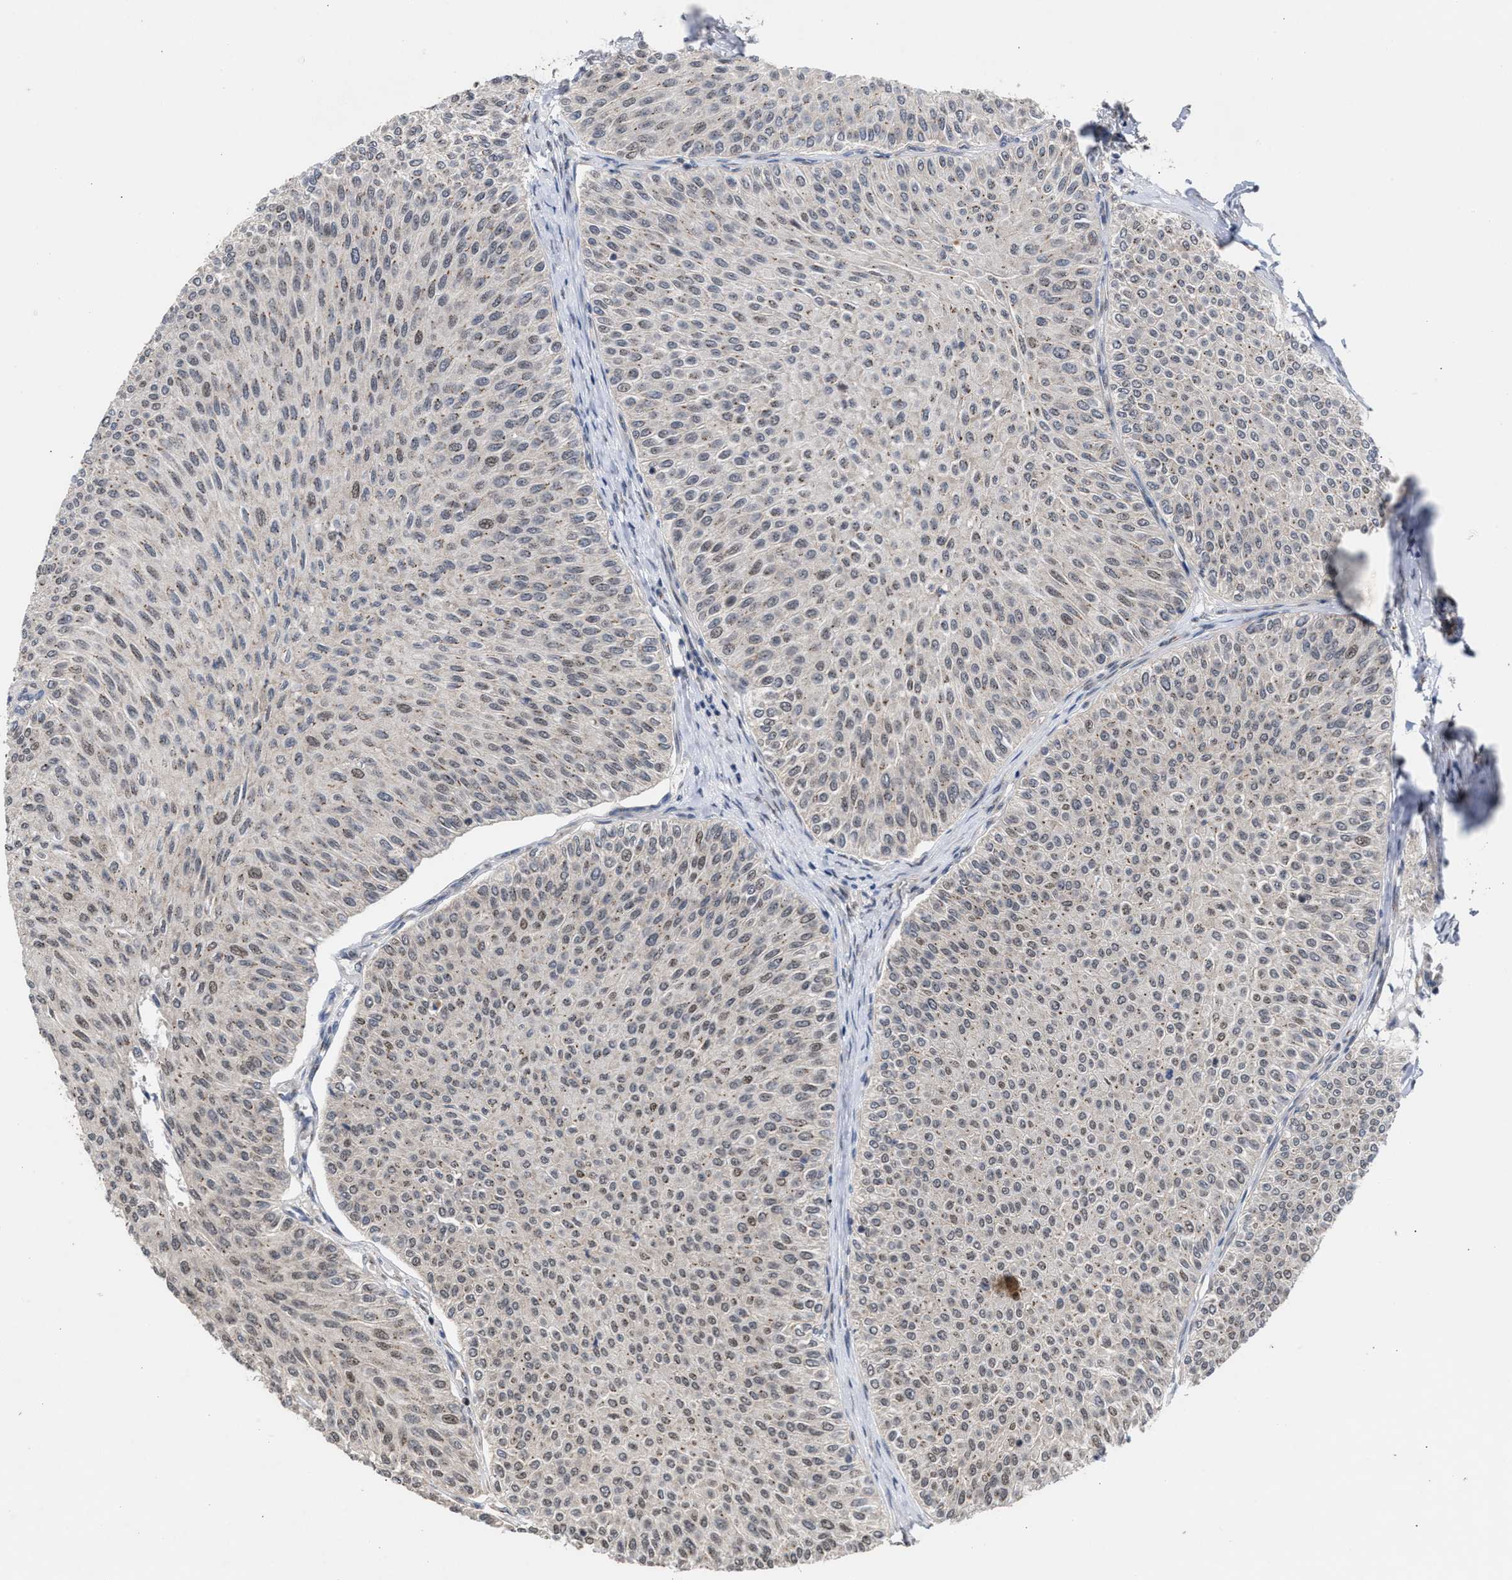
{"staining": {"intensity": "weak", "quantity": "<25%", "location": "cytoplasmic/membranous,nuclear"}, "tissue": "urothelial cancer", "cell_type": "Tumor cells", "image_type": "cancer", "snomed": [{"axis": "morphology", "description": "Urothelial carcinoma, Low grade"}, {"axis": "topography", "description": "Urinary bladder"}], "caption": "Urothelial cancer was stained to show a protein in brown. There is no significant staining in tumor cells.", "gene": "MKNK2", "patient": {"sex": "male", "age": 78}}